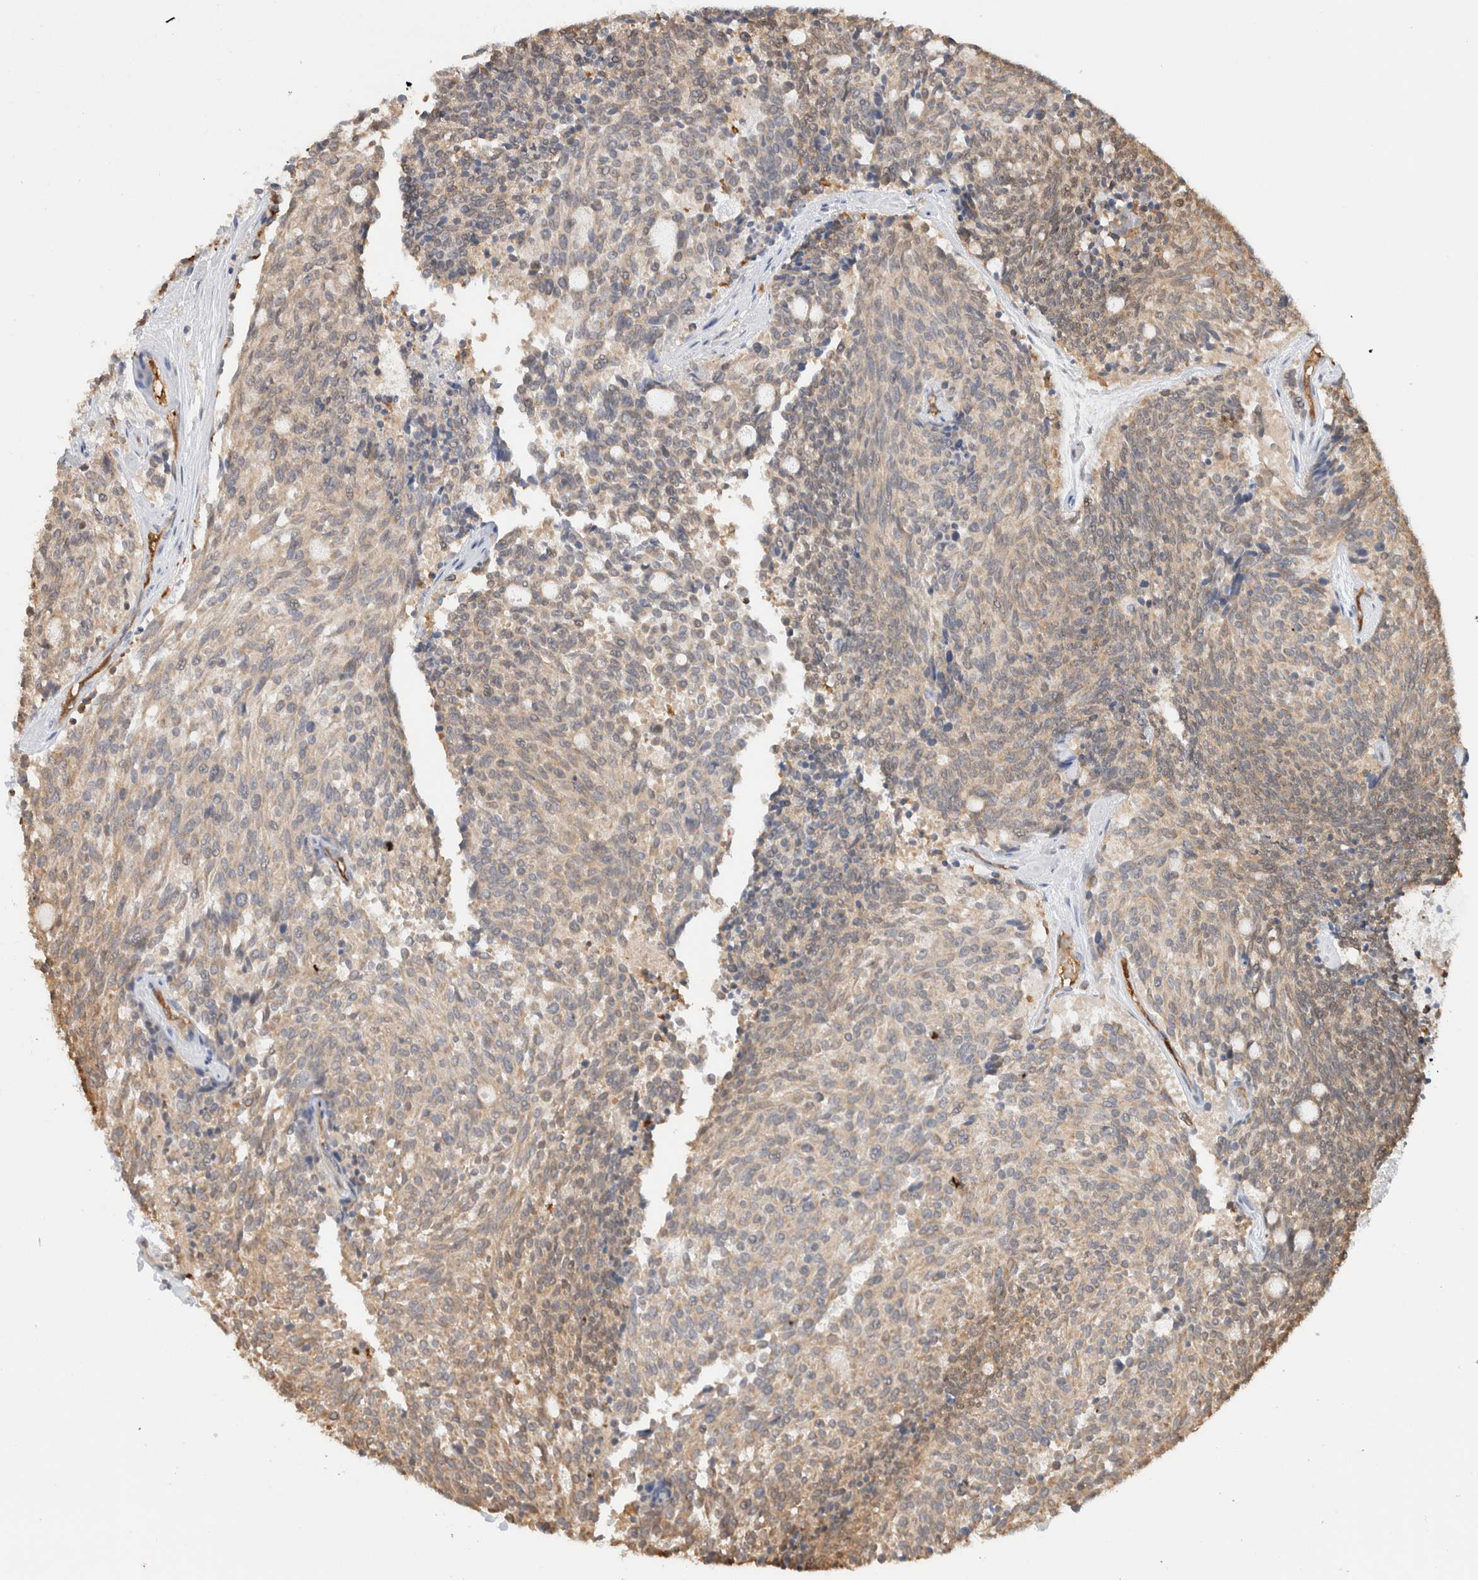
{"staining": {"intensity": "weak", "quantity": "25%-75%", "location": "cytoplasmic/membranous"}, "tissue": "carcinoid", "cell_type": "Tumor cells", "image_type": "cancer", "snomed": [{"axis": "morphology", "description": "Carcinoid, malignant, NOS"}, {"axis": "topography", "description": "Pancreas"}], "caption": "The micrograph displays staining of malignant carcinoid, revealing weak cytoplasmic/membranous protein staining (brown color) within tumor cells. The protein is shown in brown color, while the nuclei are stained blue.", "gene": "CA13", "patient": {"sex": "female", "age": 54}}